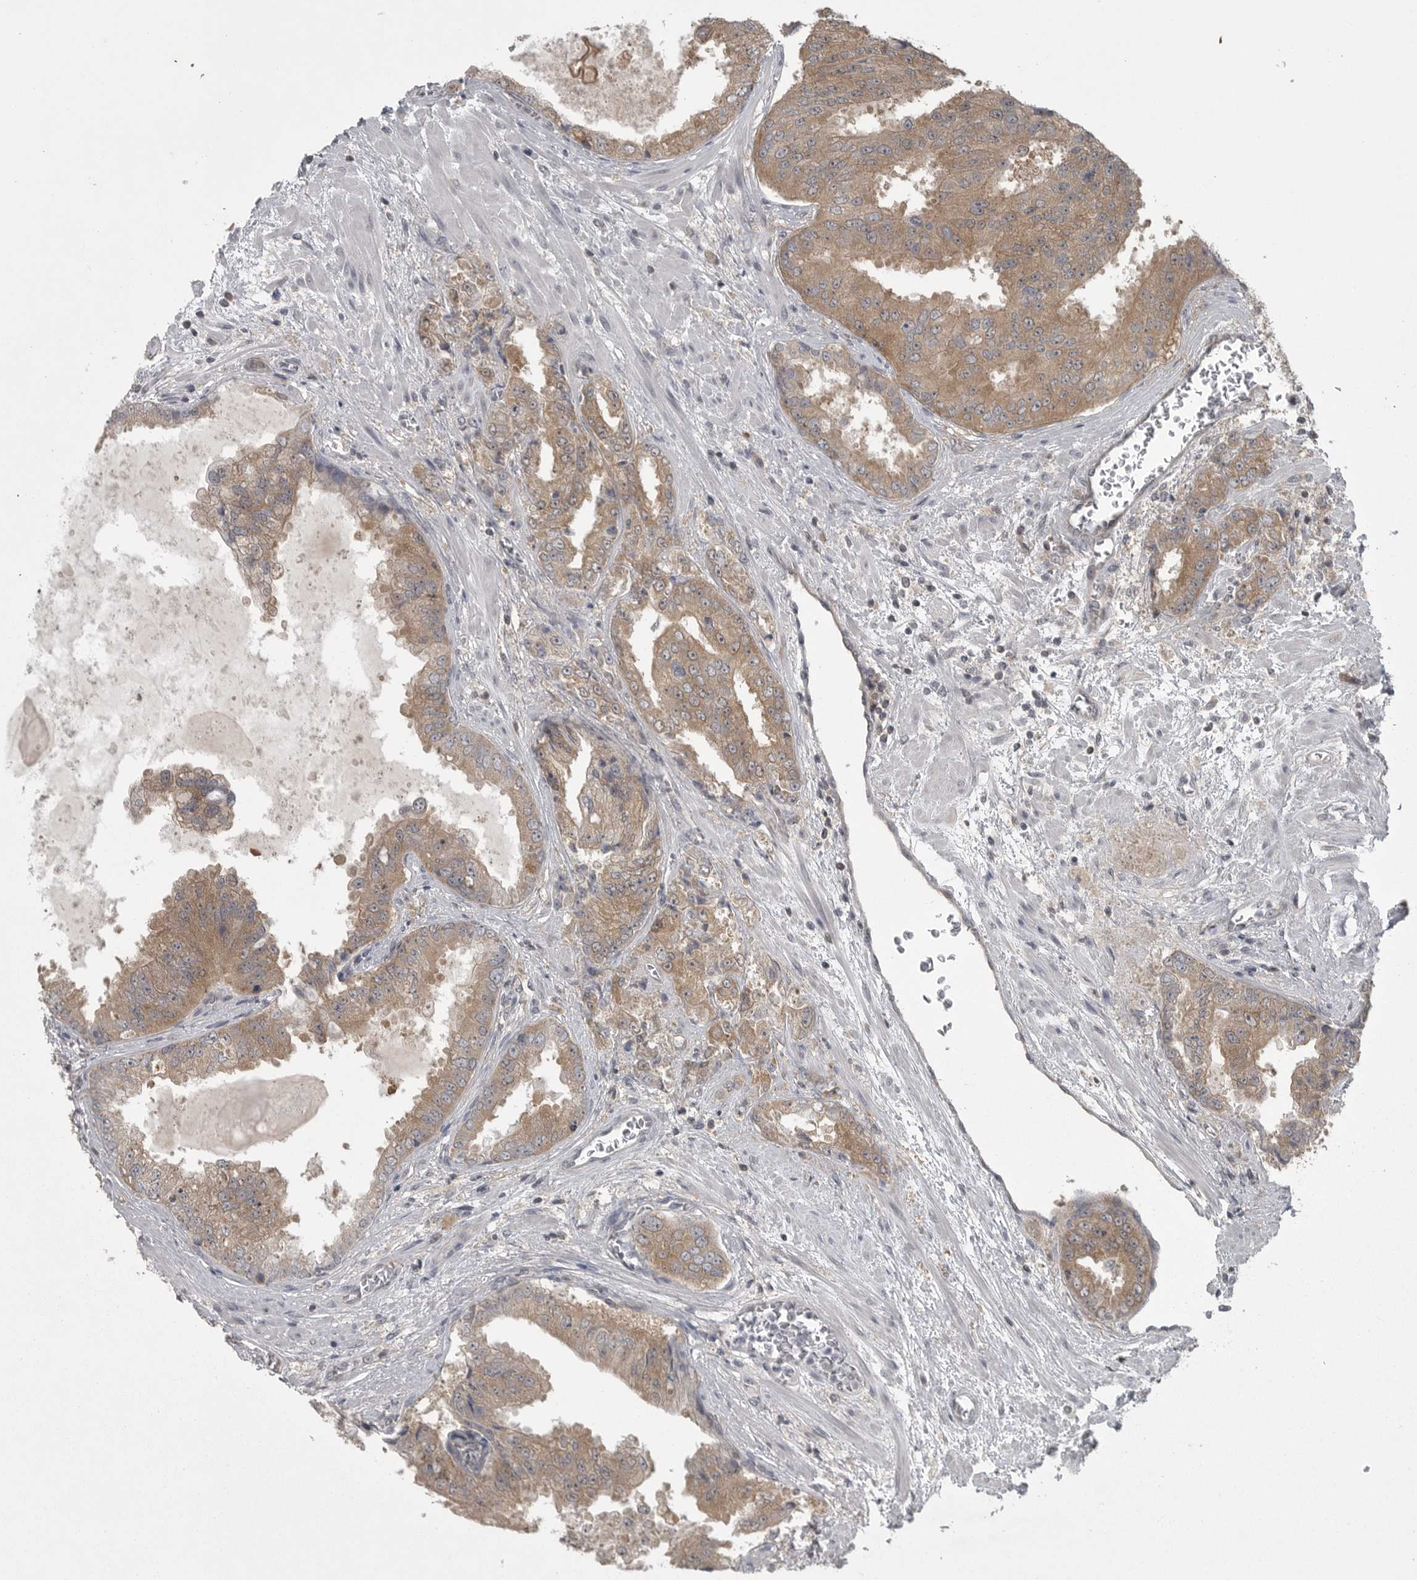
{"staining": {"intensity": "moderate", "quantity": ">75%", "location": "cytoplasmic/membranous"}, "tissue": "prostate cancer", "cell_type": "Tumor cells", "image_type": "cancer", "snomed": [{"axis": "morphology", "description": "Adenocarcinoma, High grade"}, {"axis": "topography", "description": "Prostate"}], "caption": "Tumor cells show medium levels of moderate cytoplasmic/membranous positivity in about >75% of cells in human prostate cancer. (Stains: DAB (3,3'-diaminobenzidine) in brown, nuclei in blue, Microscopy: brightfield microscopy at high magnification).", "gene": "PHF13", "patient": {"sex": "male", "age": 58}}